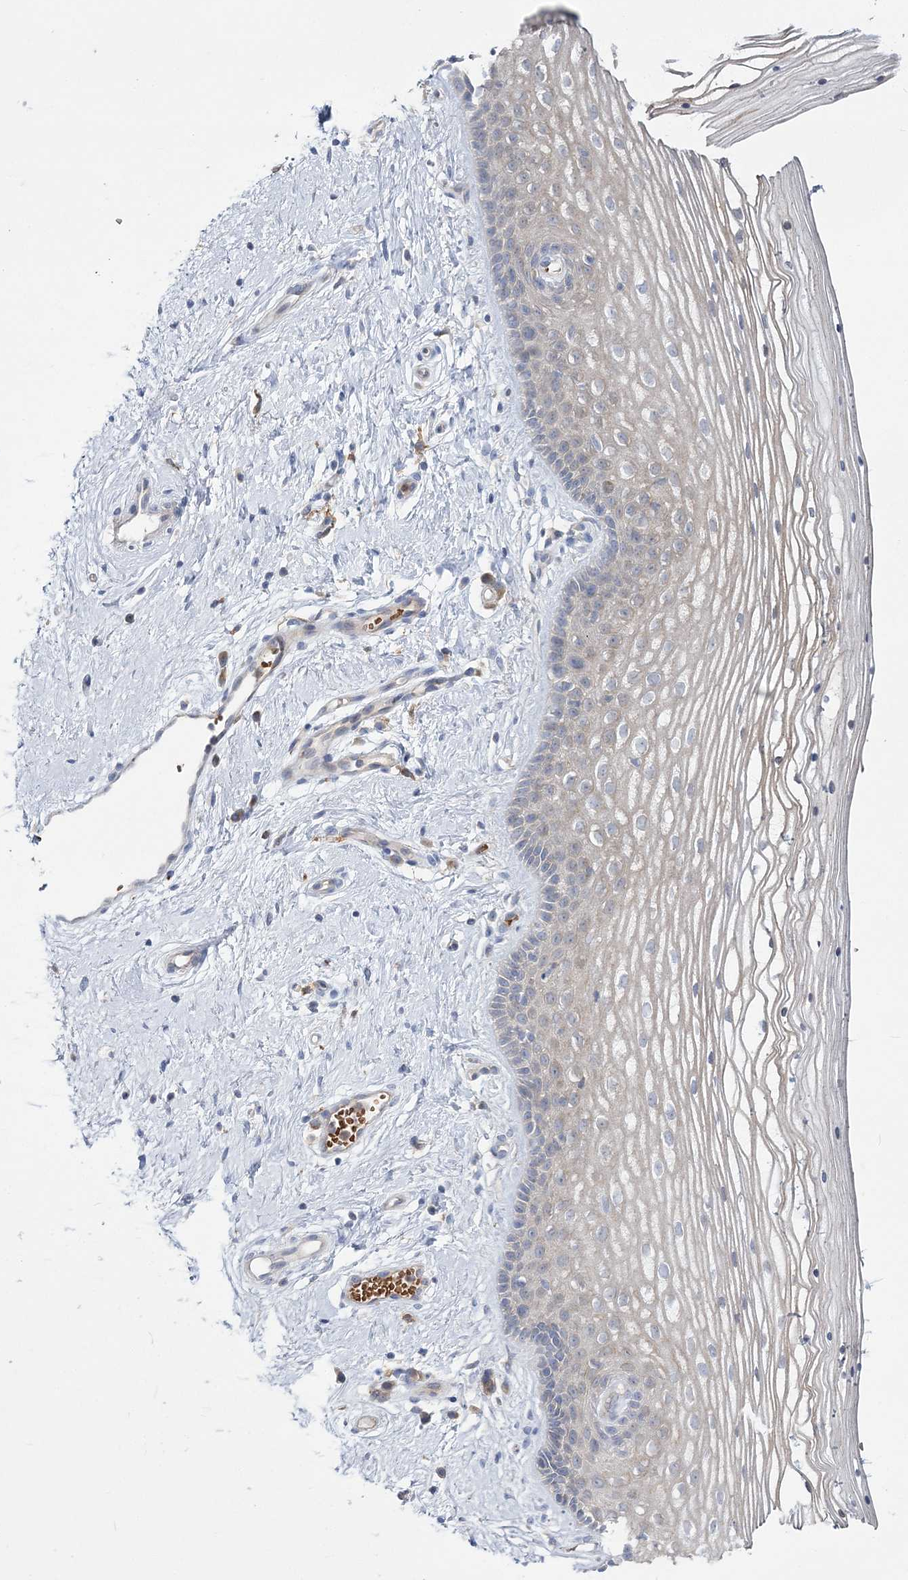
{"staining": {"intensity": "negative", "quantity": "none", "location": "none"}, "tissue": "vagina", "cell_type": "Squamous epithelial cells", "image_type": "normal", "snomed": [{"axis": "morphology", "description": "Normal tissue, NOS"}, {"axis": "topography", "description": "Vagina"}], "caption": "The immunohistochemistry (IHC) micrograph has no significant expression in squamous epithelial cells of vagina. (DAB immunohistochemistry (IHC) visualized using brightfield microscopy, high magnification).", "gene": "ATP11B", "patient": {"sex": "female", "age": 46}}